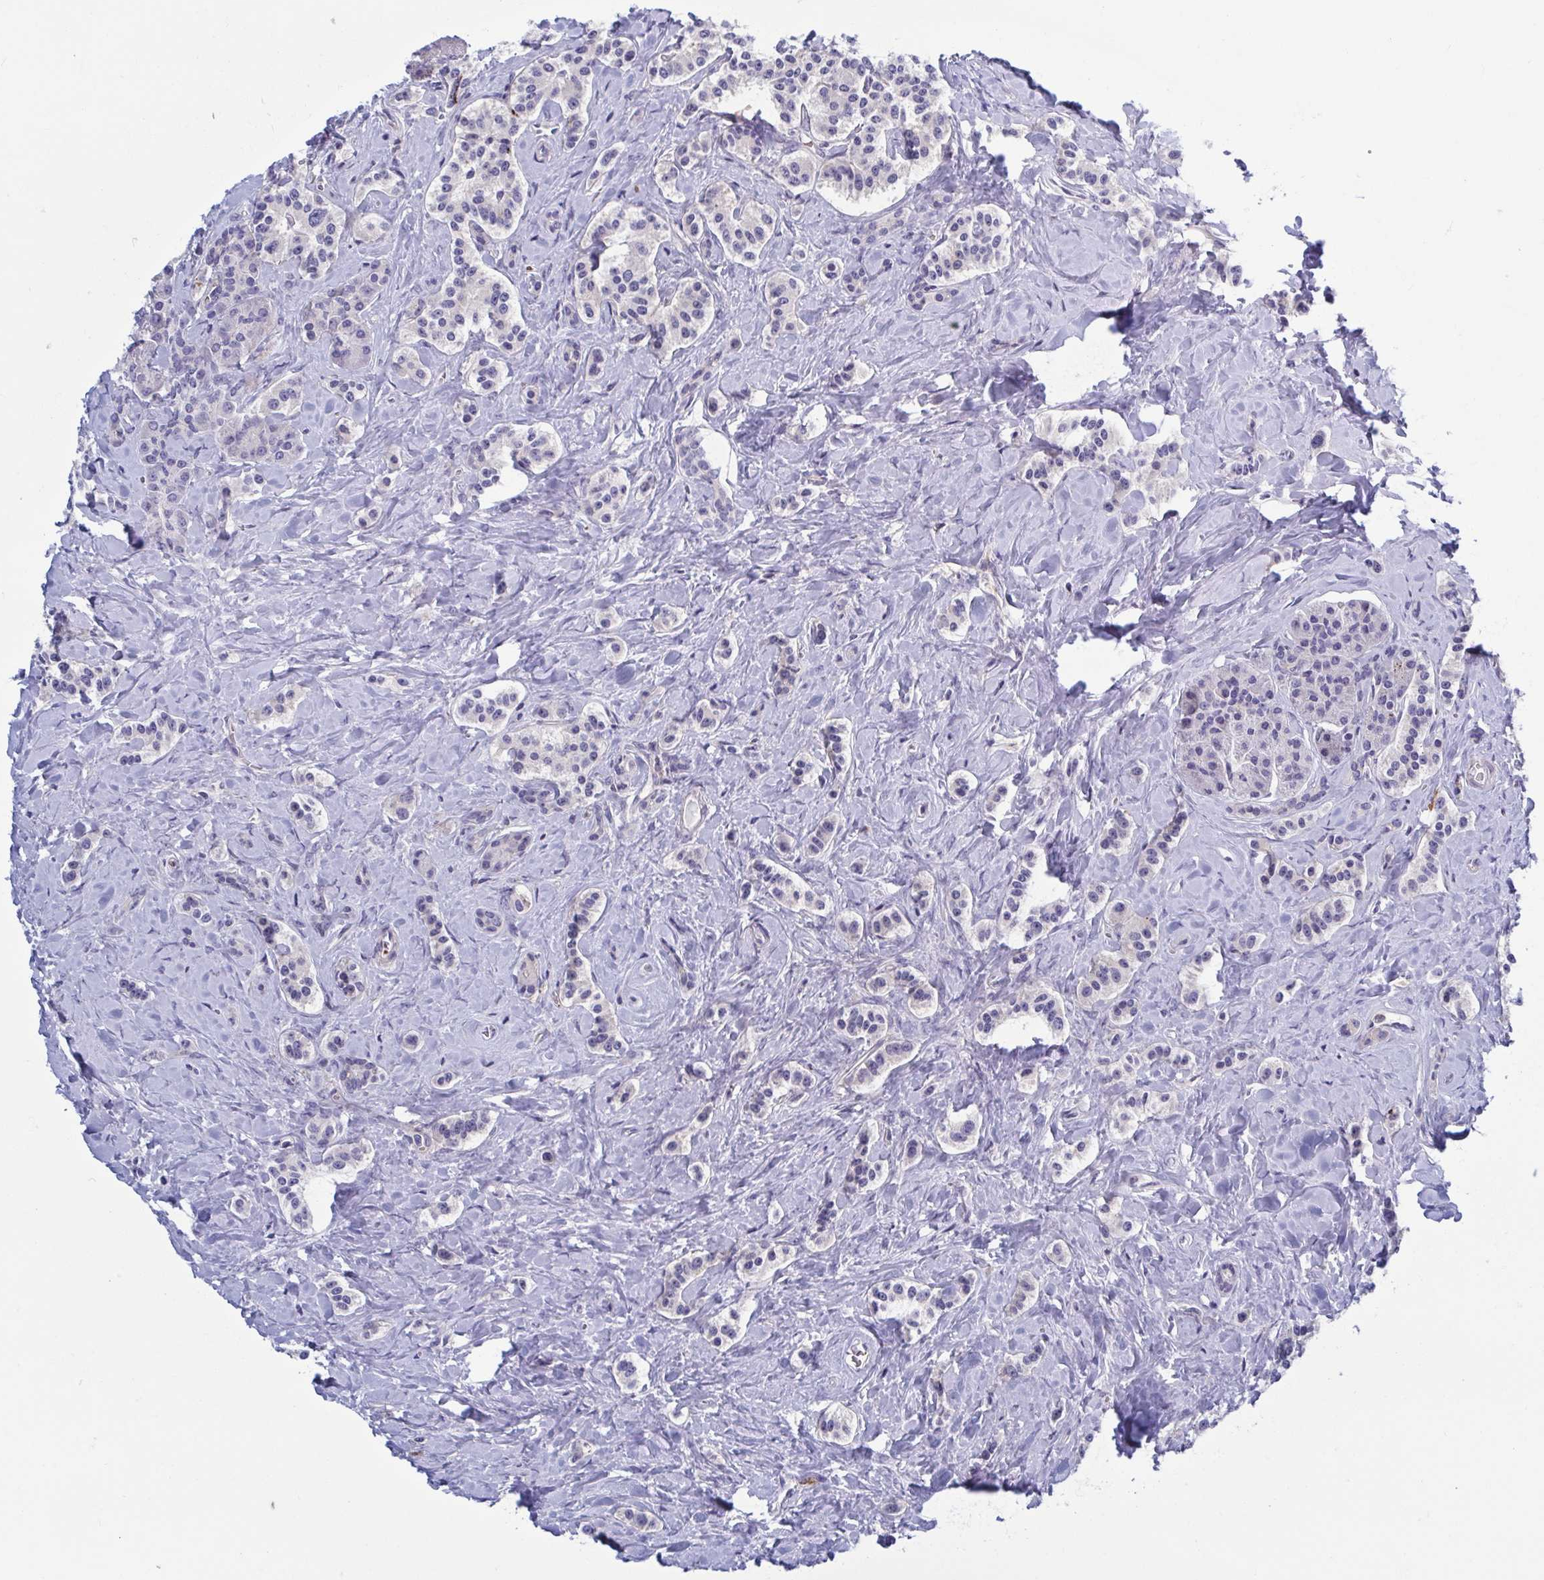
{"staining": {"intensity": "negative", "quantity": "none", "location": "none"}, "tissue": "carcinoid", "cell_type": "Tumor cells", "image_type": "cancer", "snomed": [{"axis": "morphology", "description": "Normal tissue, NOS"}, {"axis": "morphology", "description": "Carcinoid, malignant, NOS"}, {"axis": "topography", "description": "Pancreas"}], "caption": "This is an IHC image of malignant carcinoid. There is no expression in tumor cells.", "gene": "LRRC38", "patient": {"sex": "male", "age": 36}}